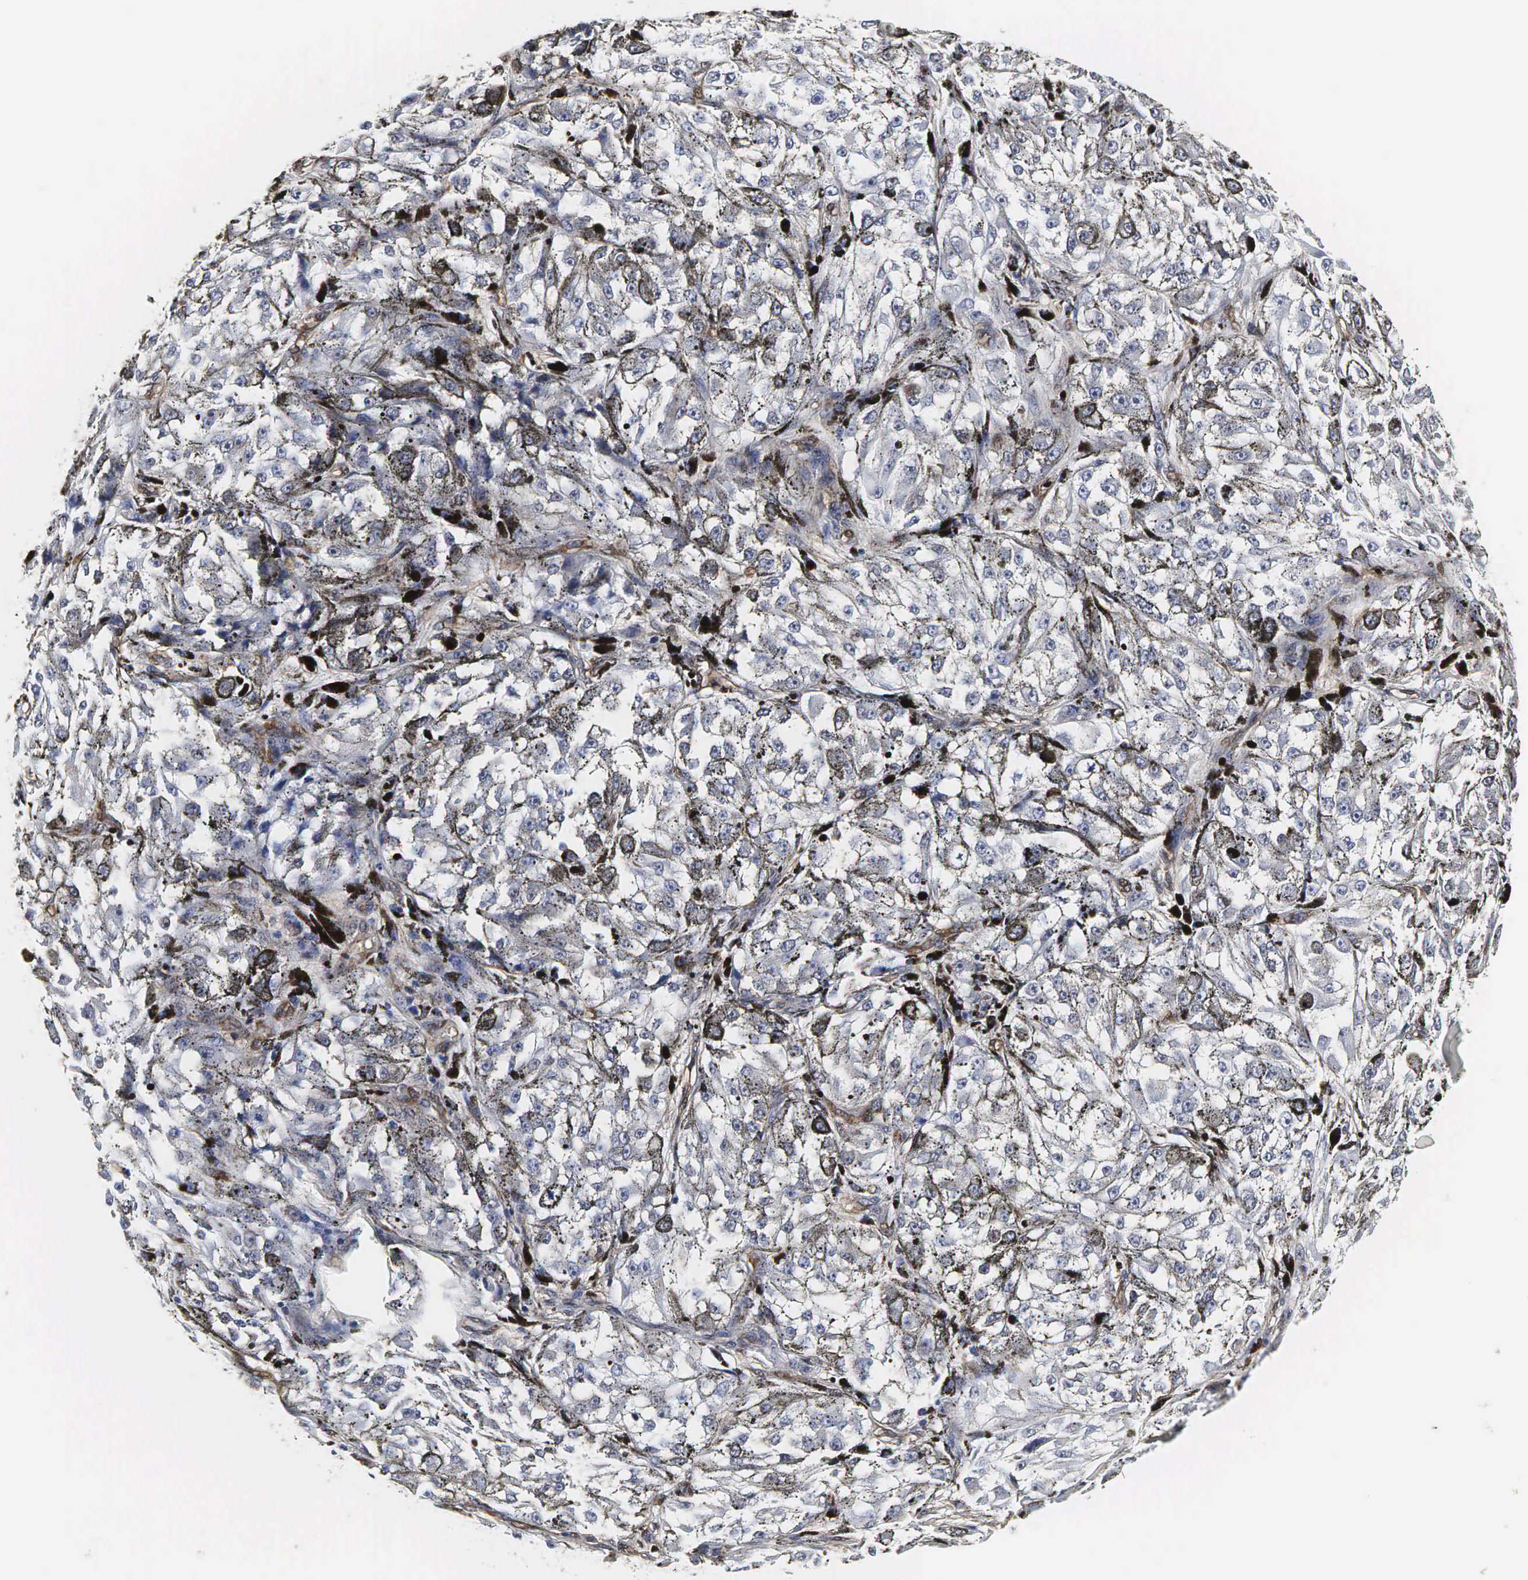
{"staining": {"intensity": "moderate", "quantity": "25%-75%", "location": "cytoplasmic/membranous"}, "tissue": "melanoma", "cell_type": "Tumor cells", "image_type": "cancer", "snomed": [{"axis": "morphology", "description": "Malignant melanoma, NOS"}, {"axis": "topography", "description": "Skin"}], "caption": "Malignant melanoma tissue shows moderate cytoplasmic/membranous expression in approximately 25%-75% of tumor cells", "gene": "SPIN1", "patient": {"sex": "male", "age": 67}}